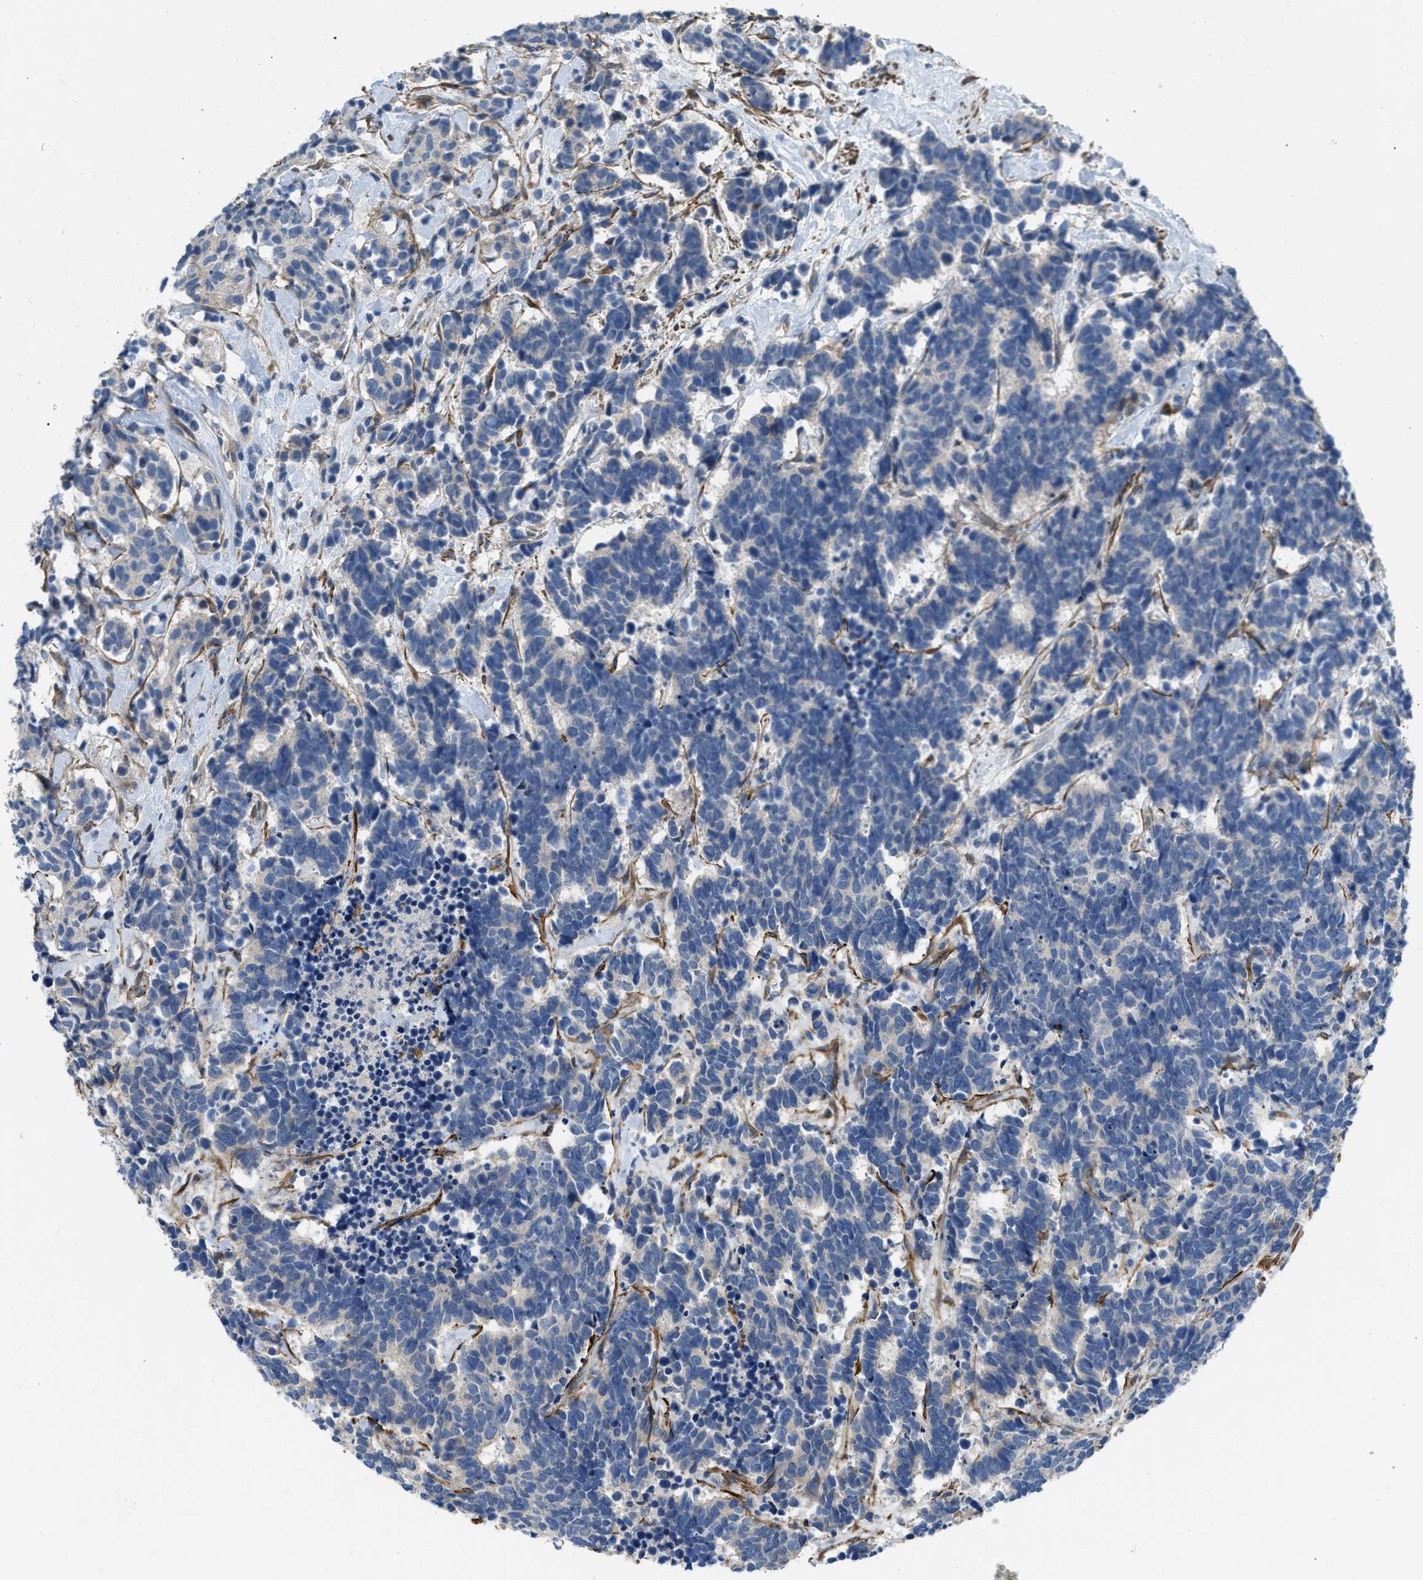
{"staining": {"intensity": "negative", "quantity": "none", "location": "none"}, "tissue": "carcinoid", "cell_type": "Tumor cells", "image_type": "cancer", "snomed": [{"axis": "morphology", "description": "Carcinoma, NOS"}, {"axis": "morphology", "description": "Carcinoid, malignant, NOS"}, {"axis": "topography", "description": "Urinary bladder"}], "caption": "IHC photomicrograph of neoplastic tissue: malignant carcinoid stained with DAB (3,3'-diaminobenzidine) exhibits no significant protein expression in tumor cells.", "gene": "BMPR1A", "patient": {"sex": "male", "age": 57}}